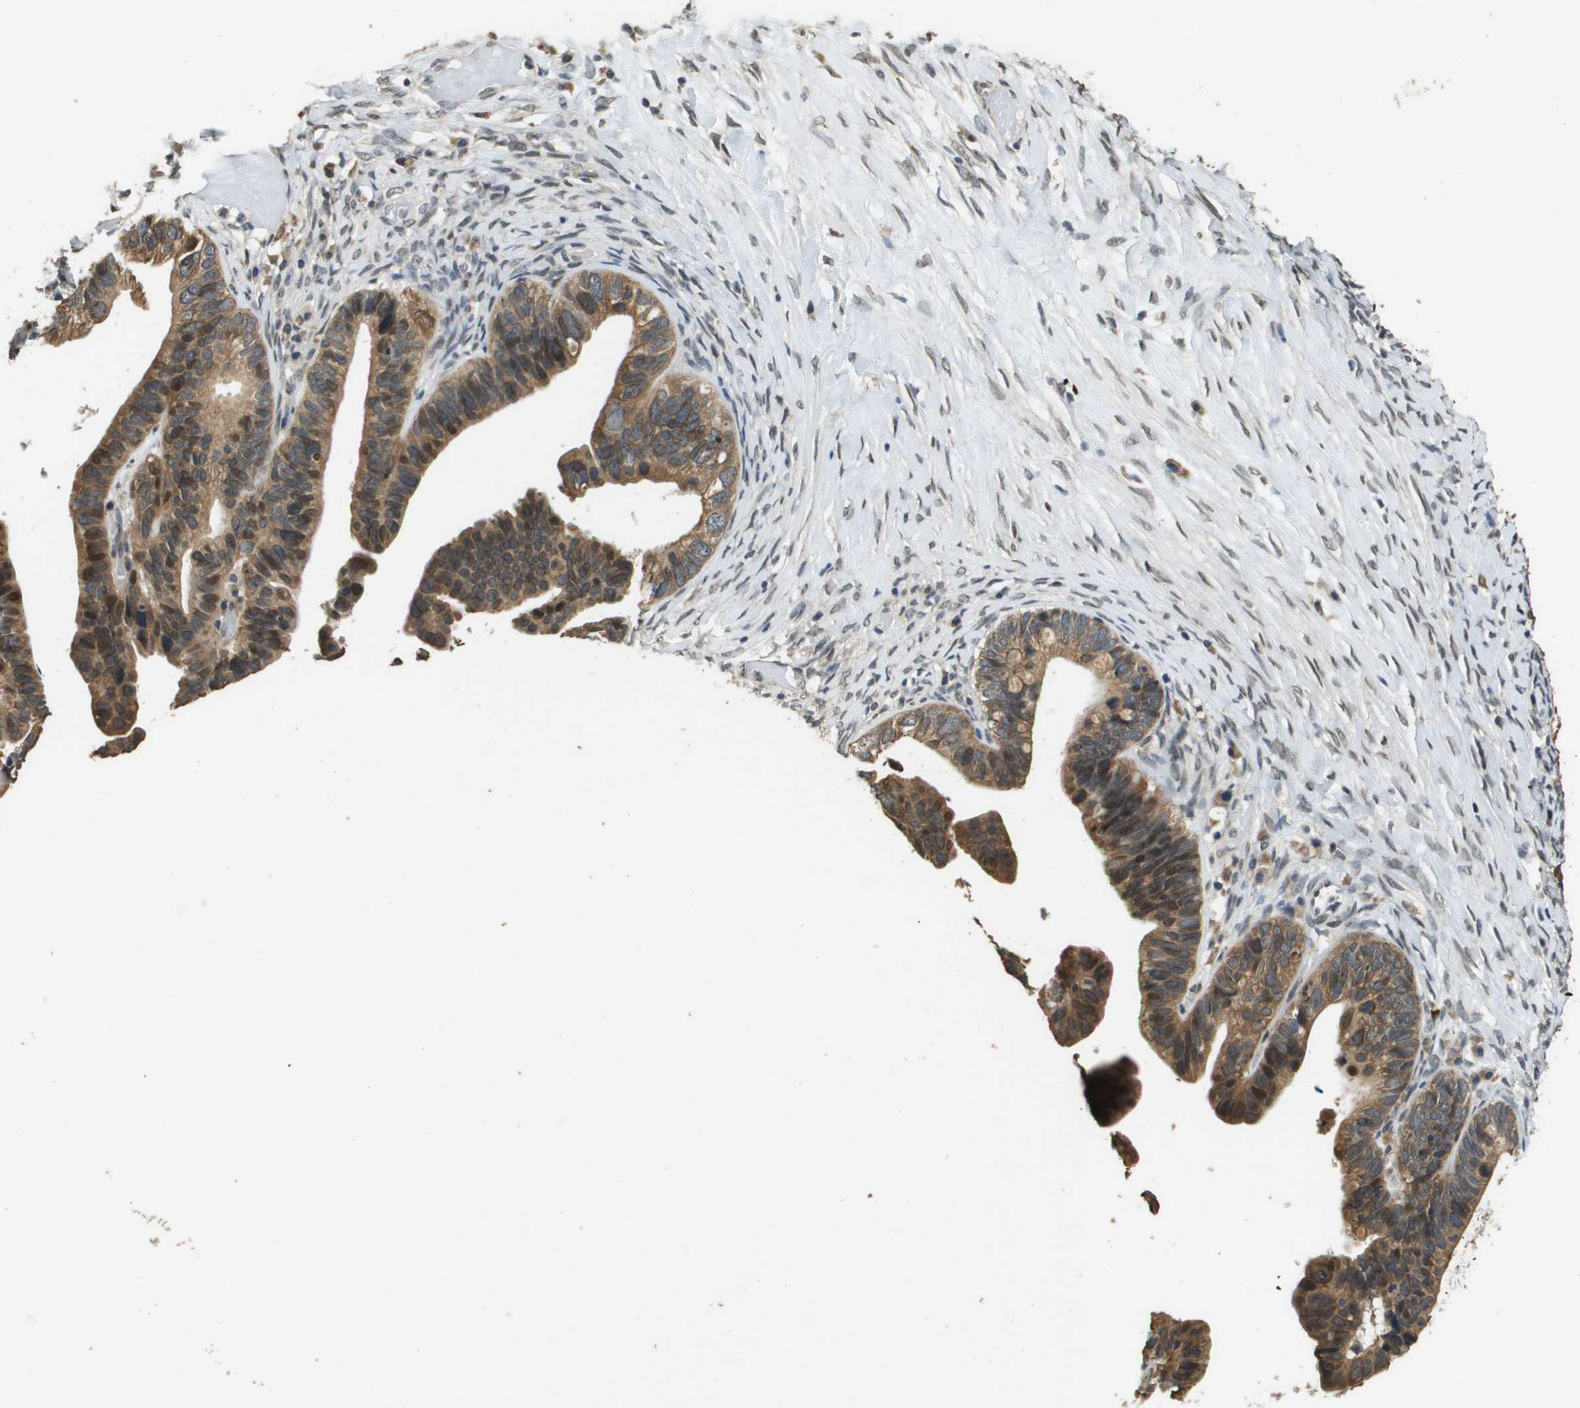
{"staining": {"intensity": "moderate", "quantity": ">75%", "location": "cytoplasmic/membranous,nuclear"}, "tissue": "ovarian cancer", "cell_type": "Tumor cells", "image_type": "cancer", "snomed": [{"axis": "morphology", "description": "Cystadenocarcinoma, serous, NOS"}, {"axis": "topography", "description": "Ovary"}], "caption": "Immunohistochemistry (DAB (3,3'-diaminobenzidine)) staining of human ovarian serous cystadenocarcinoma demonstrates moderate cytoplasmic/membranous and nuclear protein staining in approximately >75% of tumor cells.", "gene": "FANCC", "patient": {"sex": "female", "age": 56}}